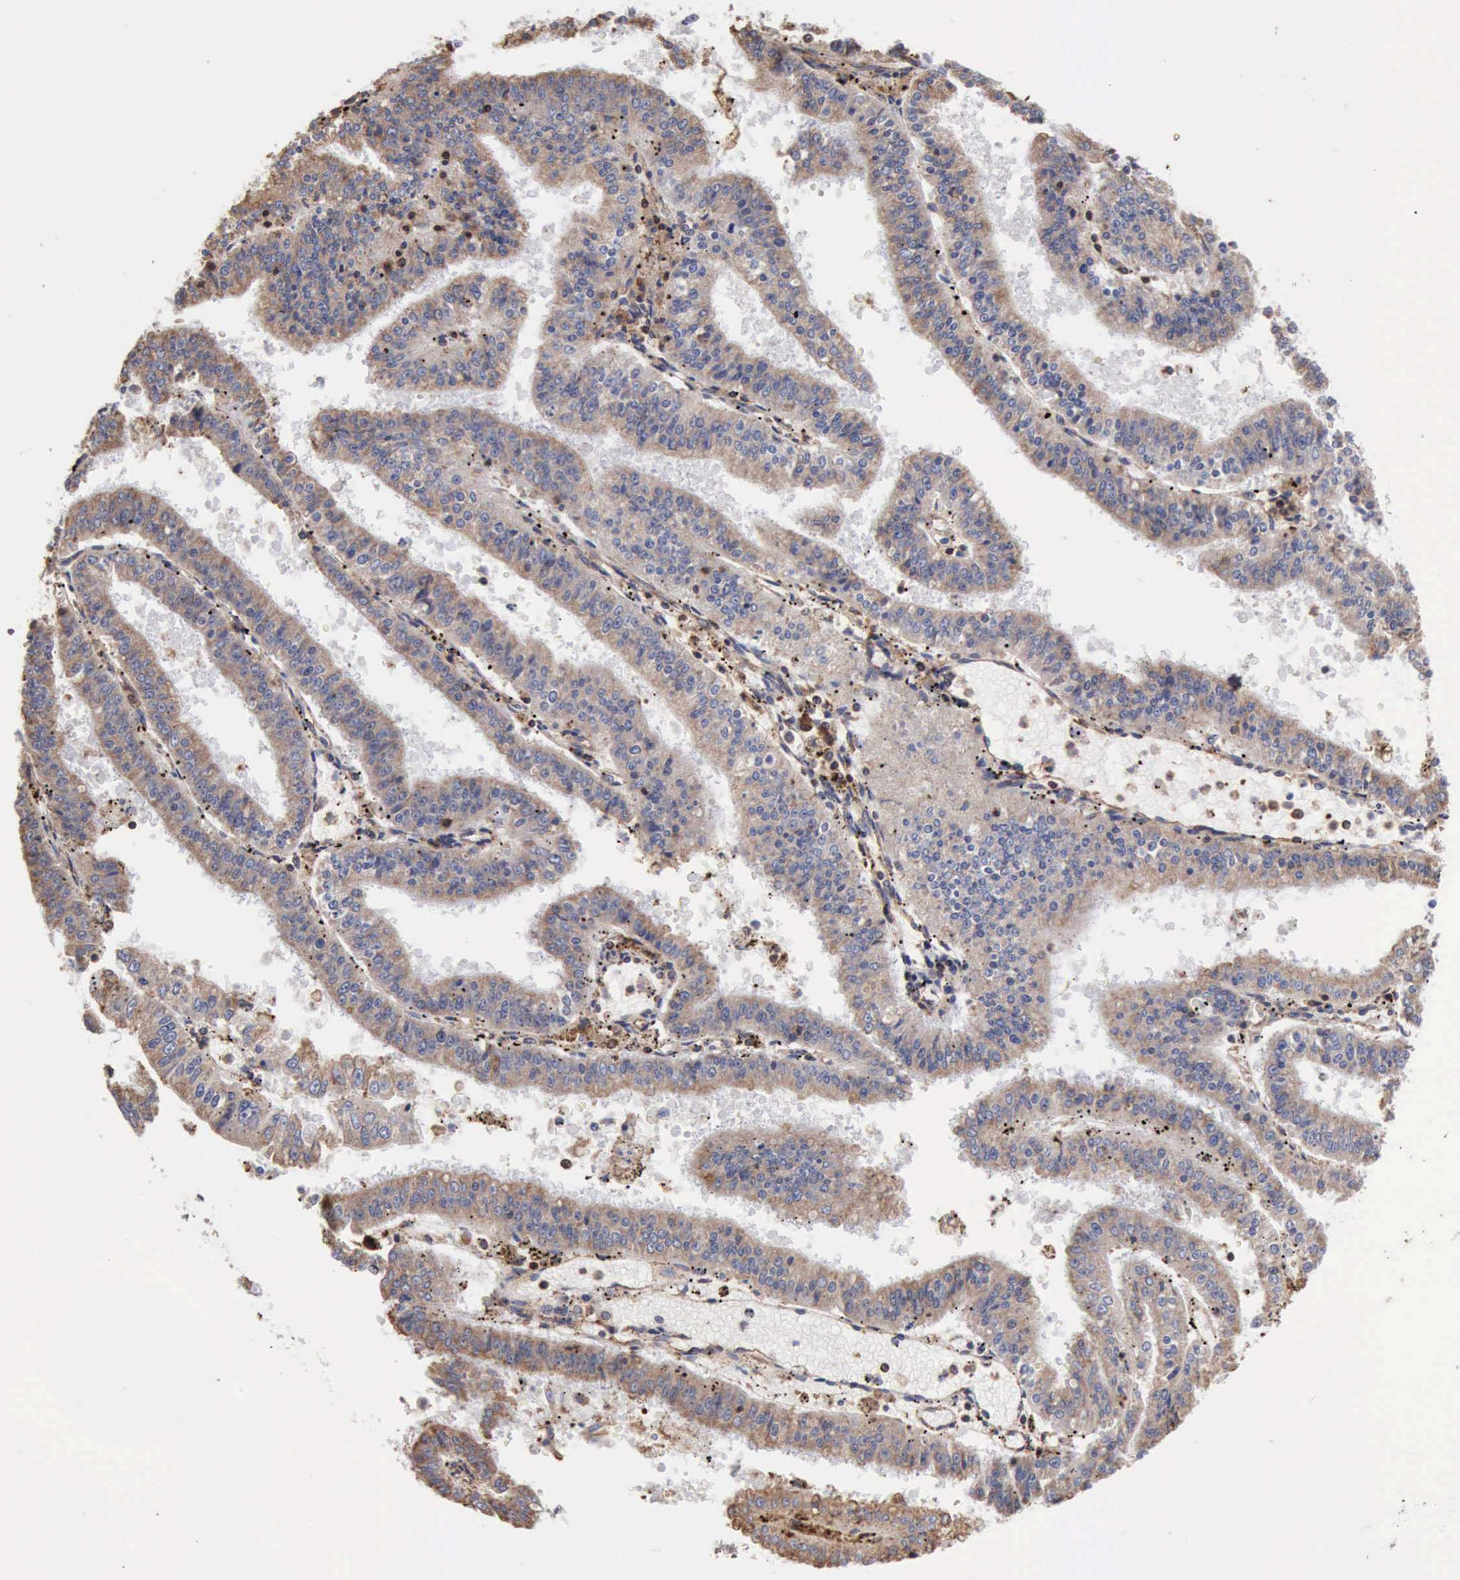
{"staining": {"intensity": "moderate", "quantity": ">75%", "location": "cytoplasmic/membranous"}, "tissue": "endometrial cancer", "cell_type": "Tumor cells", "image_type": "cancer", "snomed": [{"axis": "morphology", "description": "Adenocarcinoma, NOS"}, {"axis": "topography", "description": "Endometrium"}], "caption": "Moderate cytoplasmic/membranous positivity is identified in about >75% of tumor cells in endometrial adenocarcinoma. The protein is shown in brown color, while the nuclei are stained blue.", "gene": "GPR101", "patient": {"sex": "female", "age": 66}}